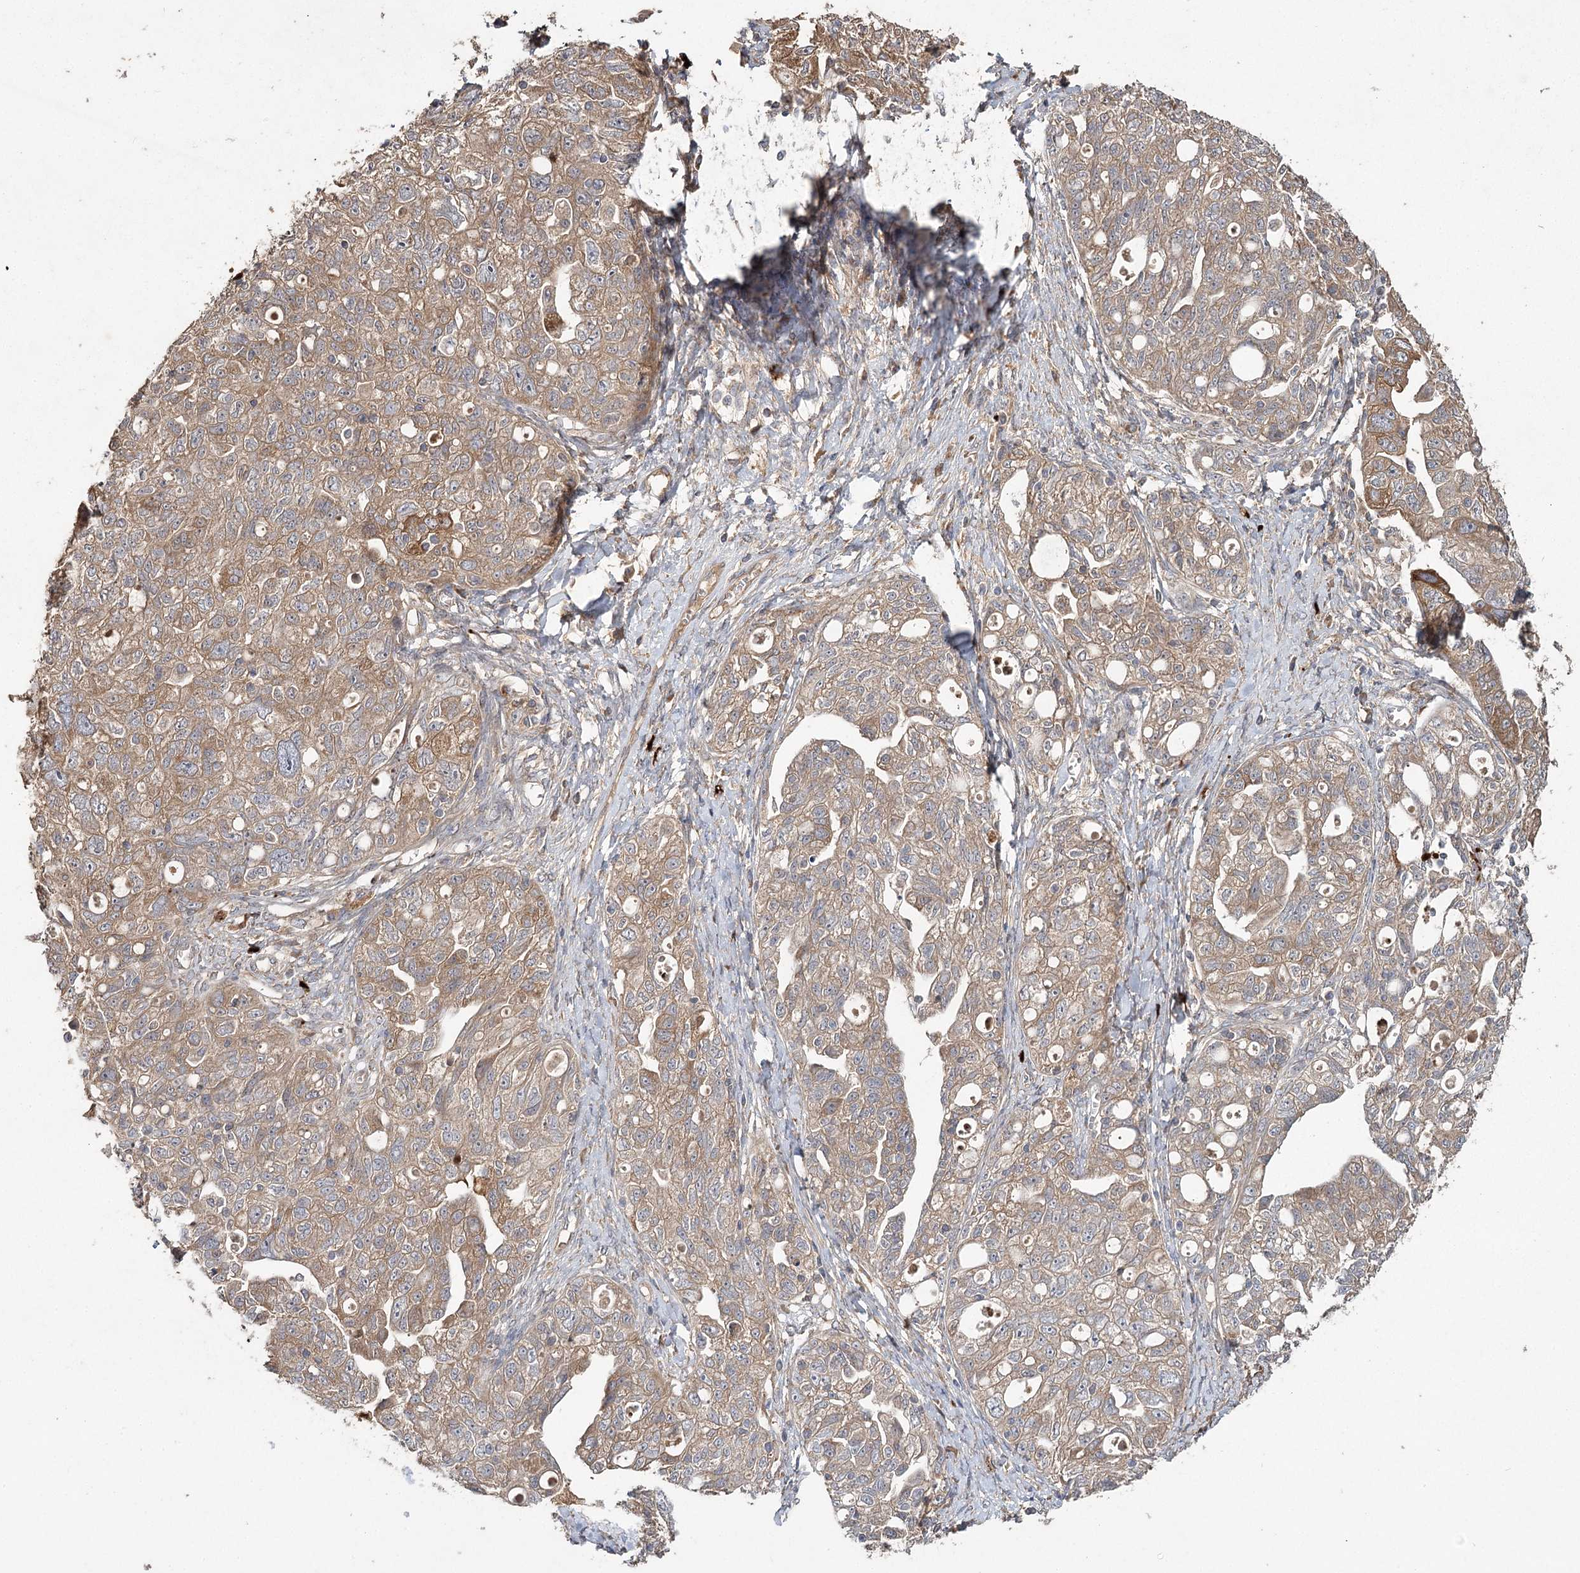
{"staining": {"intensity": "weak", "quantity": ">75%", "location": "cytoplasmic/membranous"}, "tissue": "ovarian cancer", "cell_type": "Tumor cells", "image_type": "cancer", "snomed": [{"axis": "morphology", "description": "Carcinoma, NOS"}, {"axis": "morphology", "description": "Cystadenocarcinoma, serous, NOS"}, {"axis": "topography", "description": "Ovary"}], "caption": "Weak cytoplasmic/membranous protein expression is identified in about >75% of tumor cells in ovarian cancer. (DAB (3,3'-diaminobenzidine) IHC, brown staining for protein, blue staining for nuclei).", "gene": "RIN2", "patient": {"sex": "female", "age": 69}}